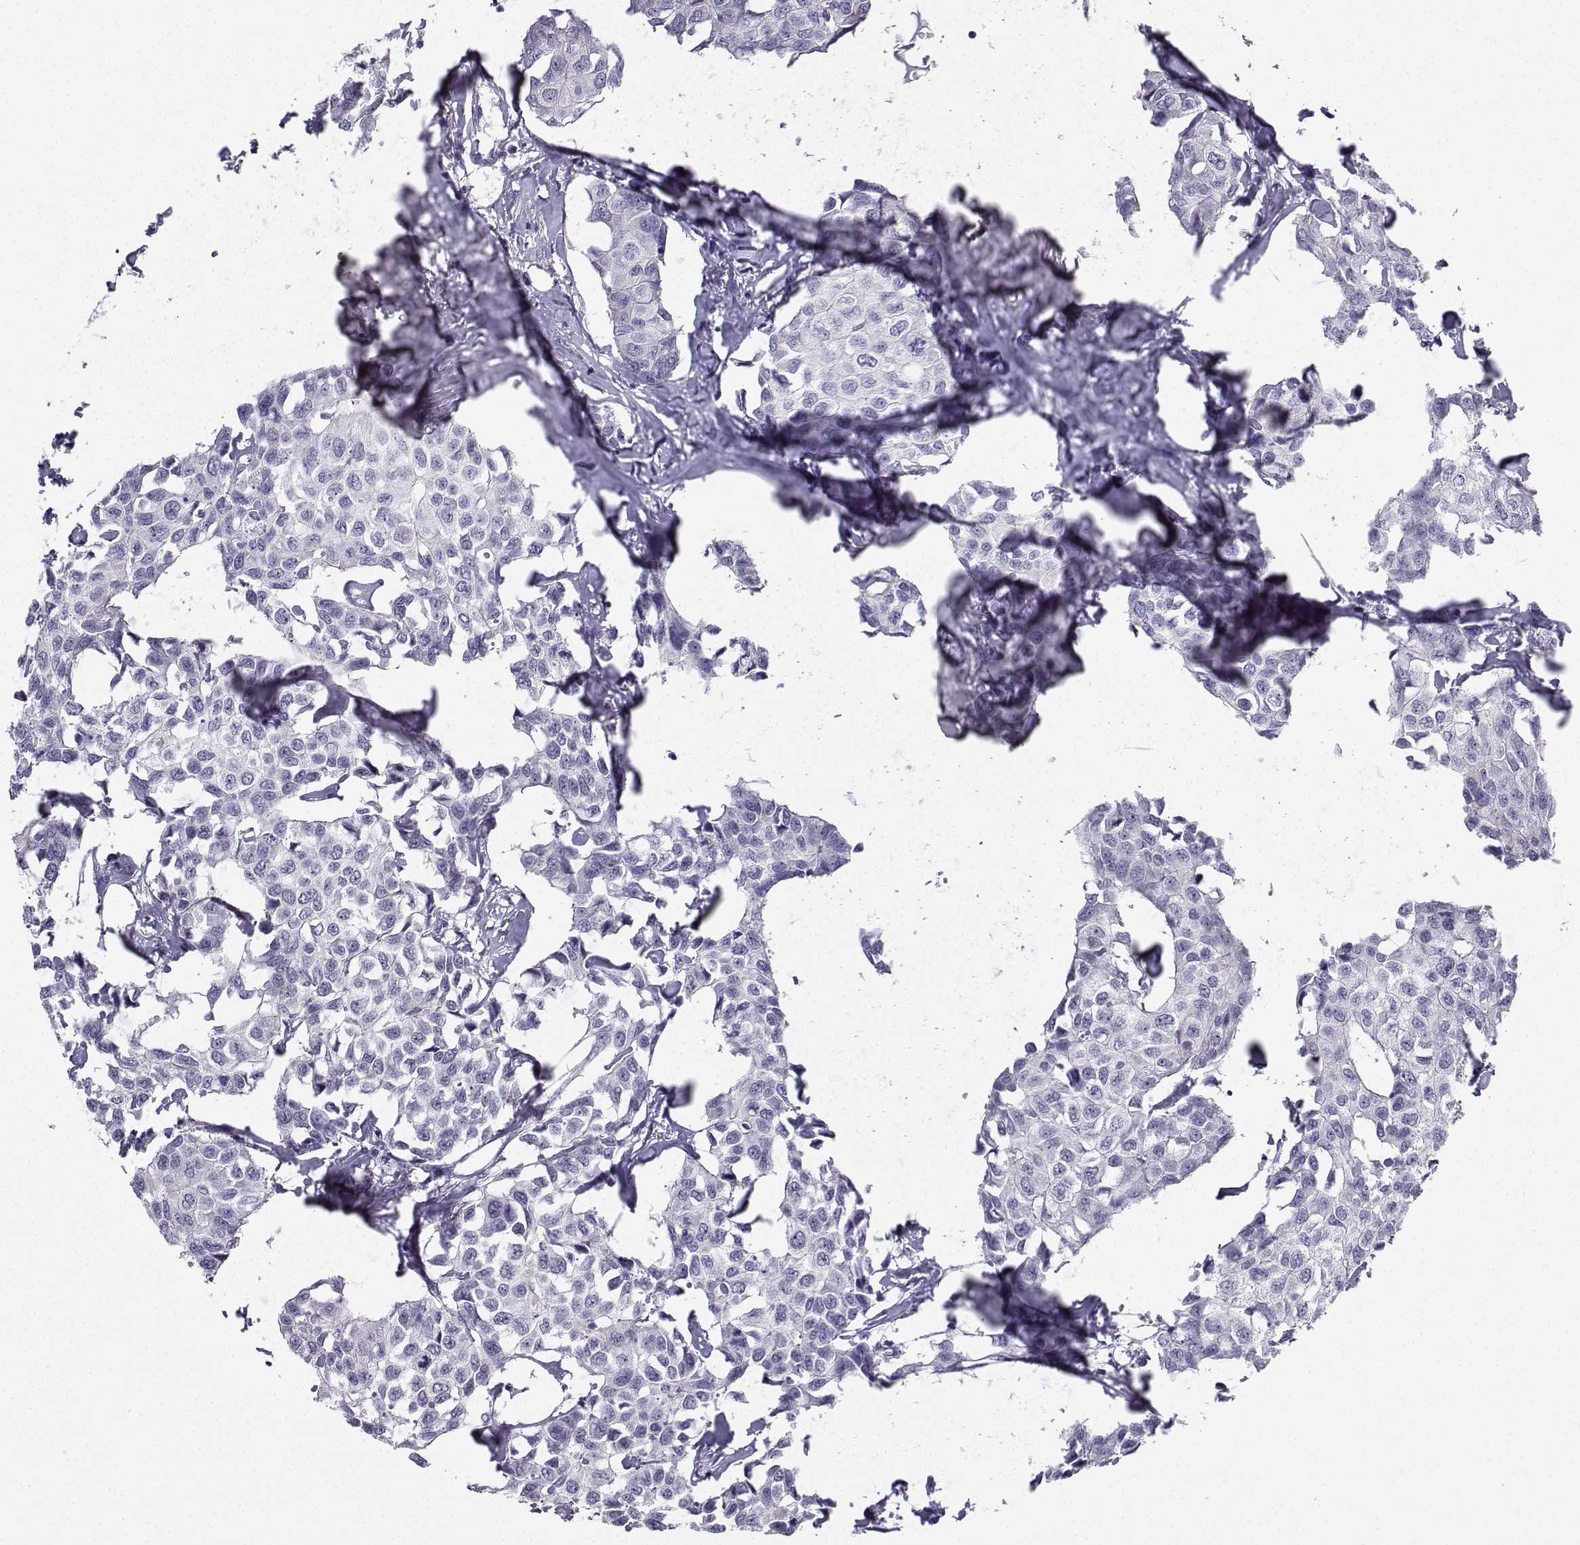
{"staining": {"intensity": "negative", "quantity": "none", "location": "none"}, "tissue": "breast cancer", "cell_type": "Tumor cells", "image_type": "cancer", "snomed": [{"axis": "morphology", "description": "Duct carcinoma"}, {"axis": "topography", "description": "Breast"}], "caption": "IHC micrograph of human breast cancer (invasive ductal carcinoma) stained for a protein (brown), which demonstrates no positivity in tumor cells.", "gene": "CALY", "patient": {"sex": "female", "age": 80}}